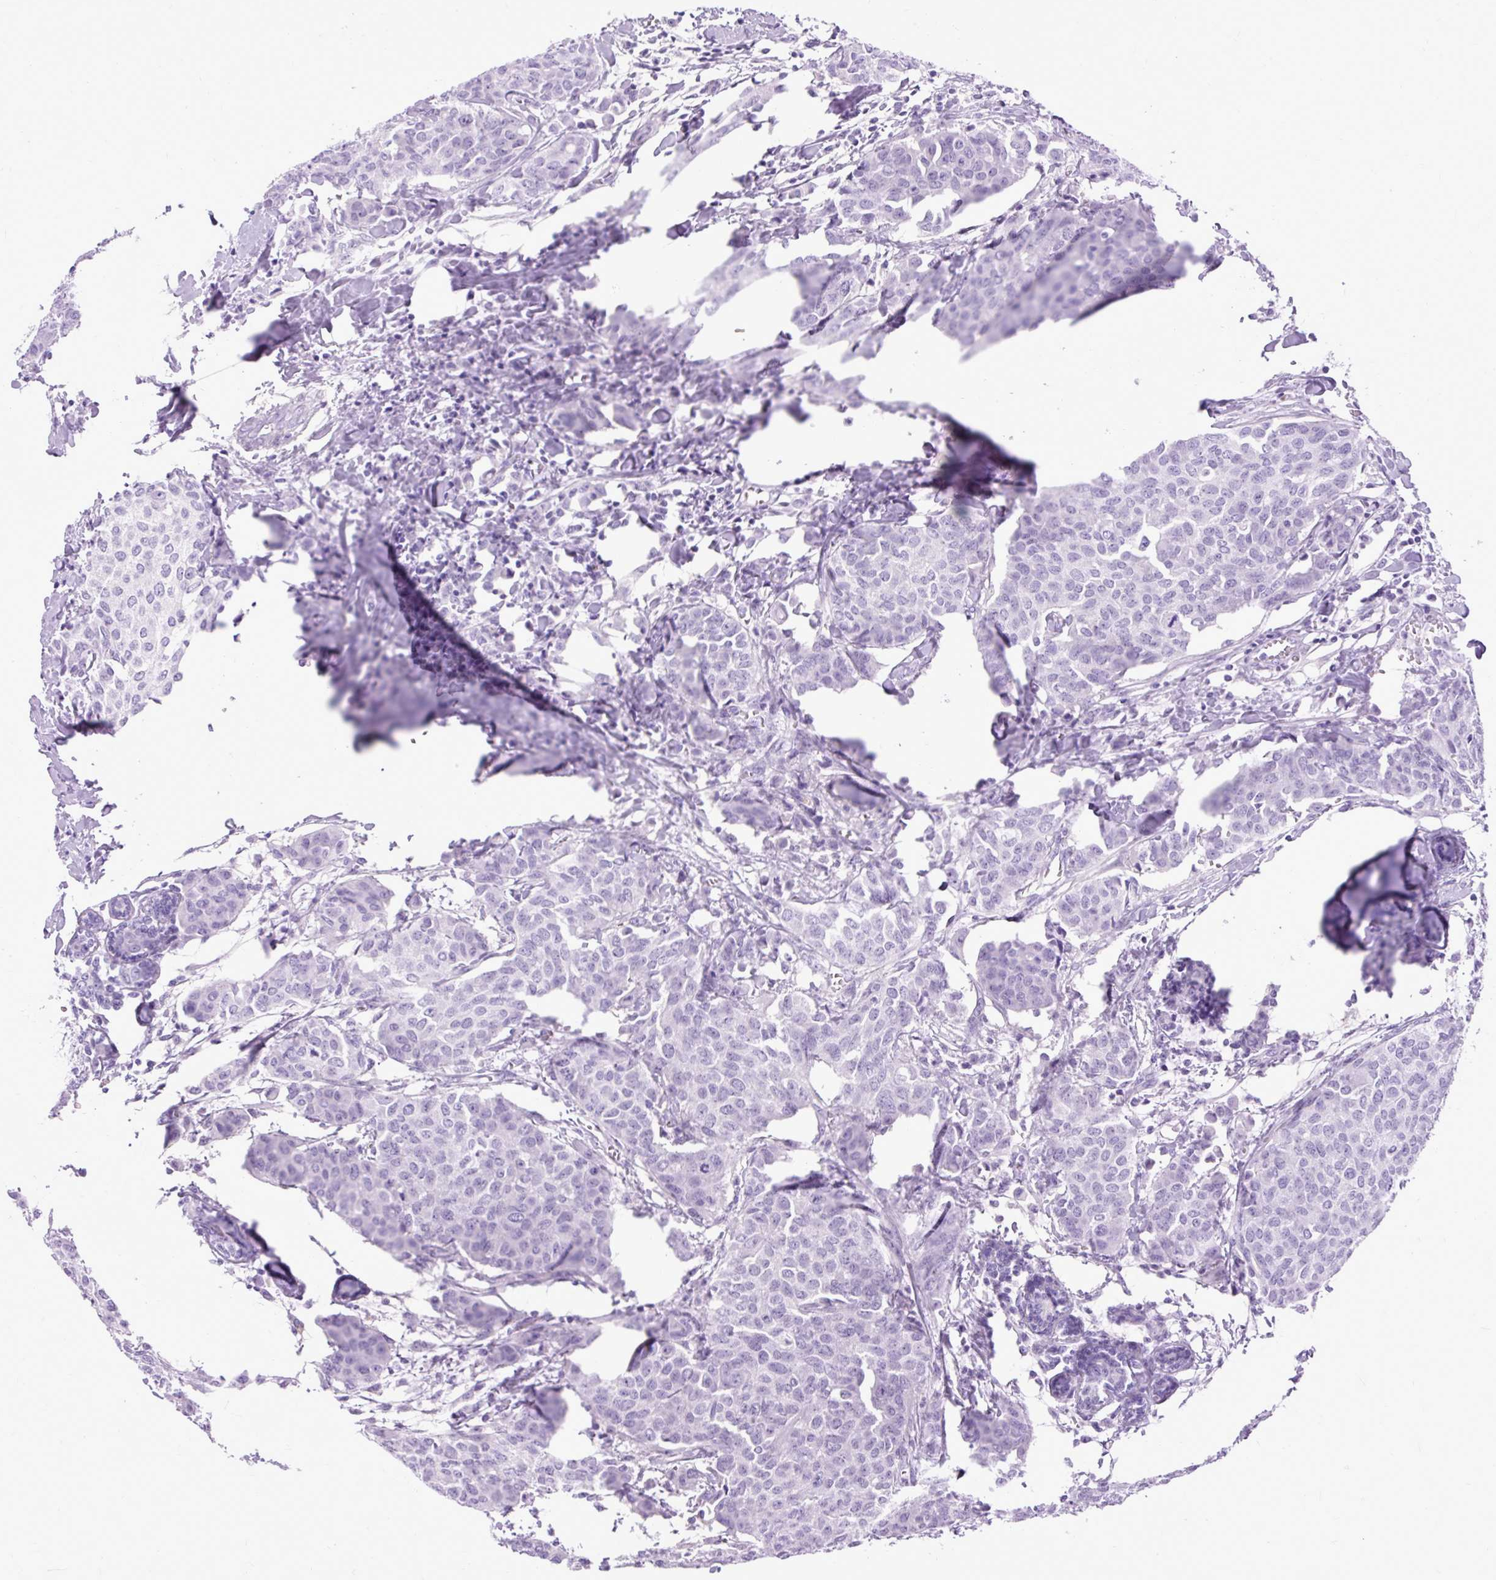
{"staining": {"intensity": "negative", "quantity": "none", "location": "none"}, "tissue": "breast cancer", "cell_type": "Tumor cells", "image_type": "cancer", "snomed": [{"axis": "morphology", "description": "Duct carcinoma"}, {"axis": "topography", "description": "Breast"}], "caption": "Tumor cells show no significant positivity in breast intraductal carcinoma.", "gene": "DPP6", "patient": {"sex": "female", "age": 47}}